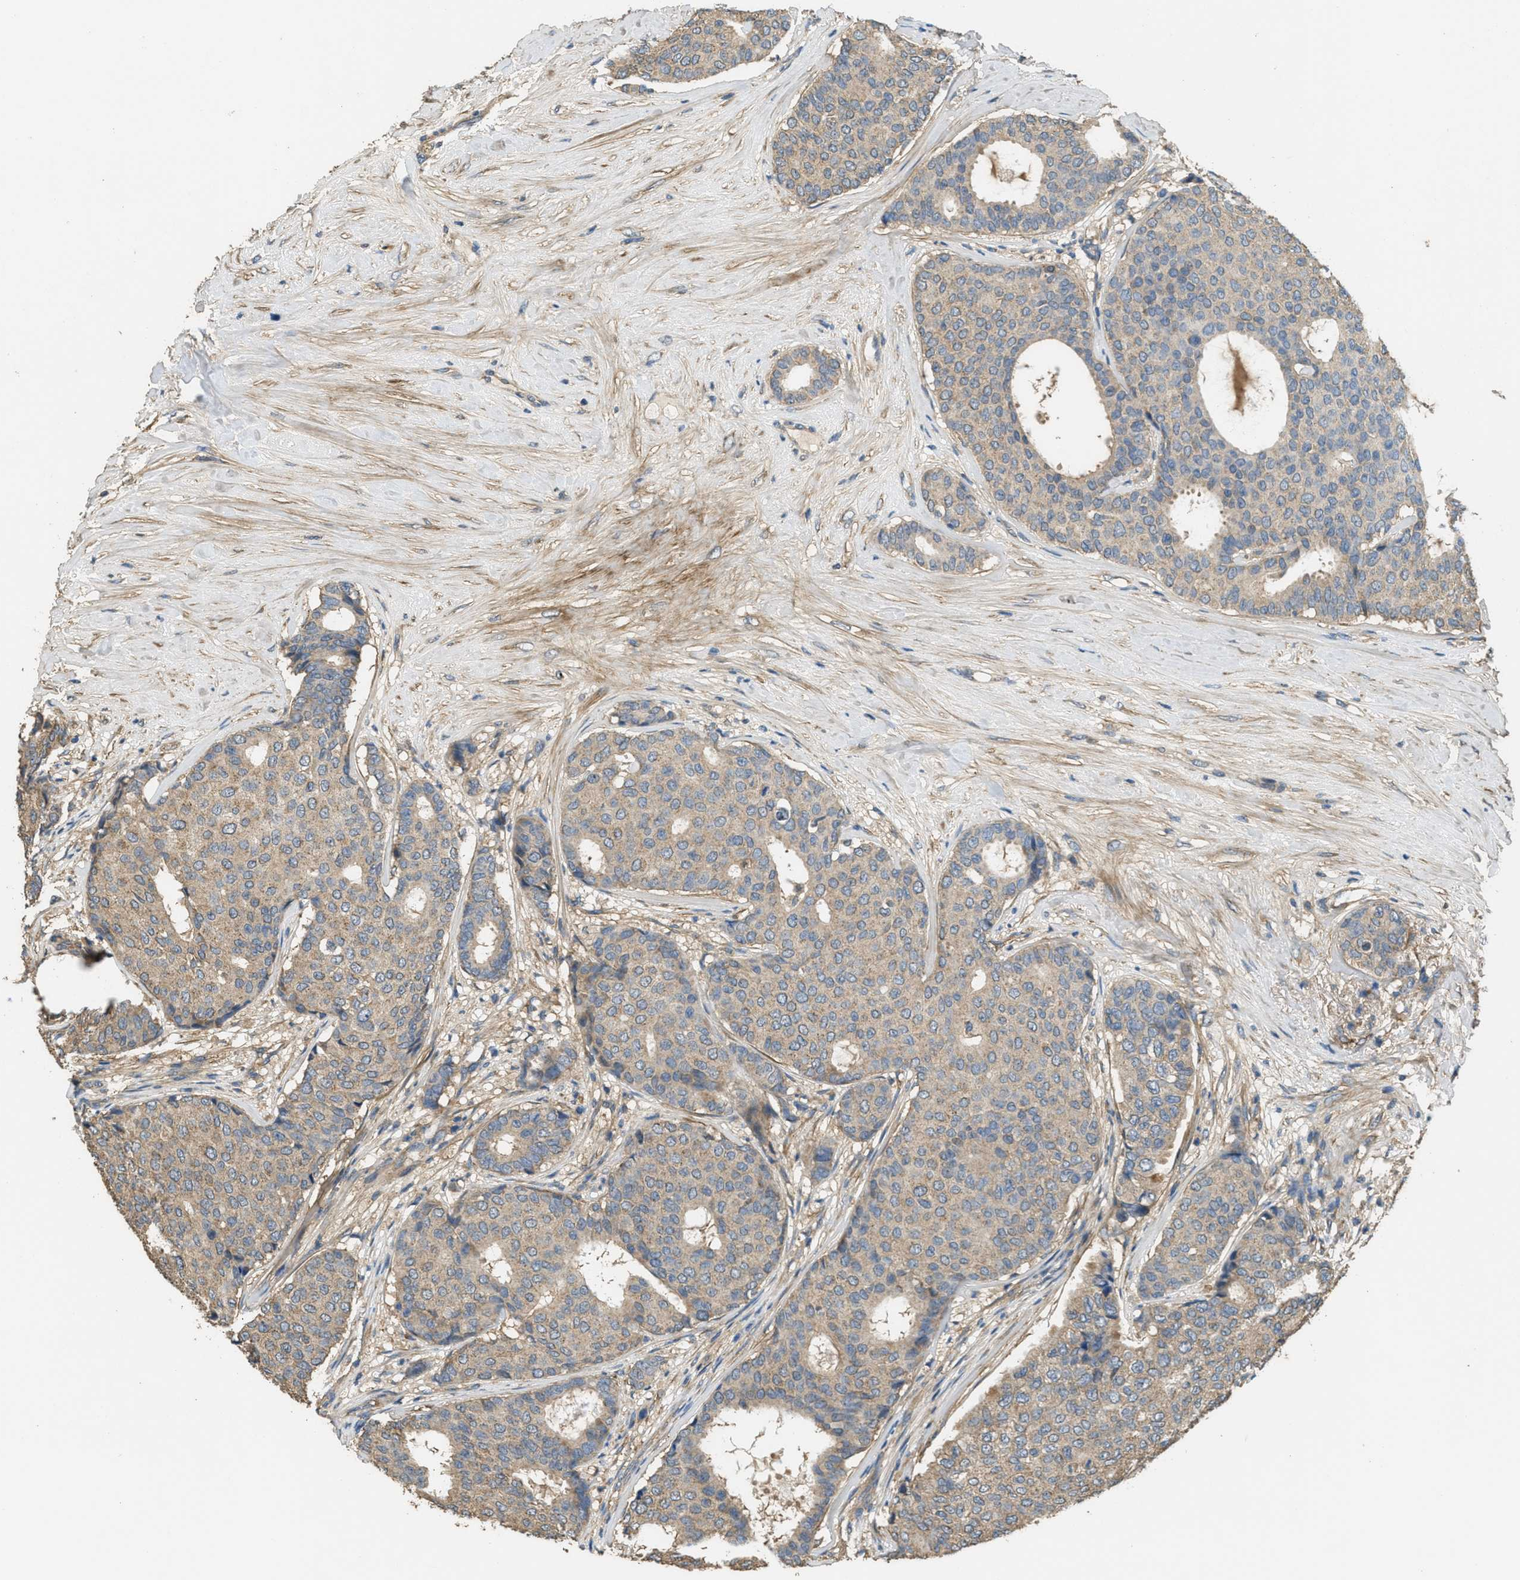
{"staining": {"intensity": "weak", "quantity": ">75%", "location": "cytoplasmic/membranous"}, "tissue": "breast cancer", "cell_type": "Tumor cells", "image_type": "cancer", "snomed": [{"axis": "morphology", "description": "Duct carcinoma"}, {"axis": "topography", "description": "Breast"}], "caption": "This image demonstrates immunohistochemistry (IHC) staining of human breast cancer, with low weak cytoplasmic/membranous staining in approximately >75% of tumor cells.", "gene": "THBS2", "patient": {"sex": "female", "age": 75}}